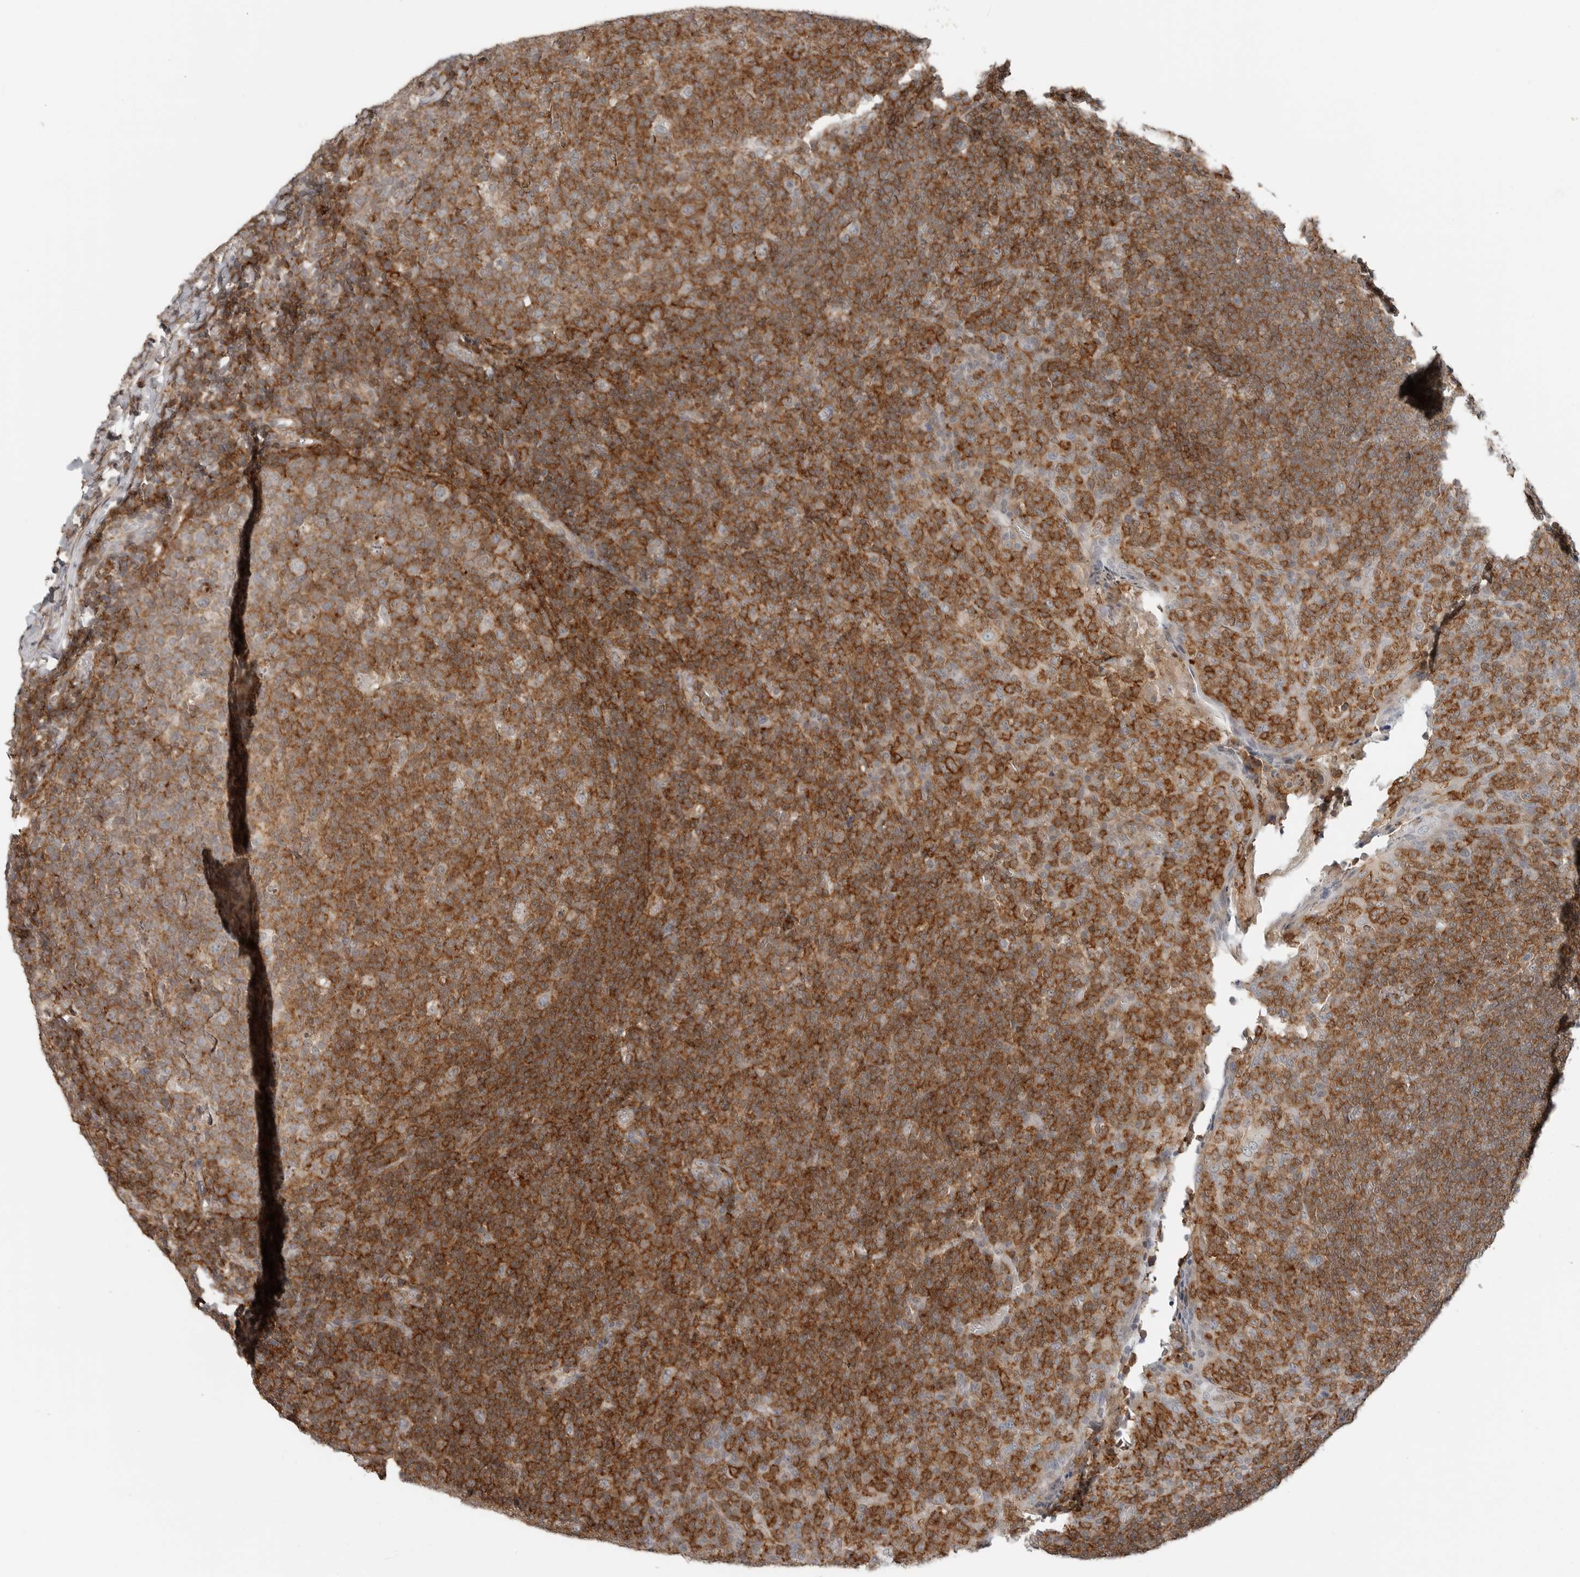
{"staining": {"intensity": "moderate", "quantity": ">75%", "location": "cytoplasmic/membranous"}, "tissue": "tonsil", "cell_type": "Germinal center cells", "image_type": "normal", "snomed": [{"axis": "morphology", "description": "Normal tissue, NOS"}, {"axis": "topography", "description": "Tonsil"}], "caption": "About >75% of germinal center cells in unremarkable human tonsil show moderate cytoplasmic/membranous protein positivity as visualized by brown immunohistochemical staining.", "gene": "LEFTY2", "patient": {"sex": "female", "age": 19}}